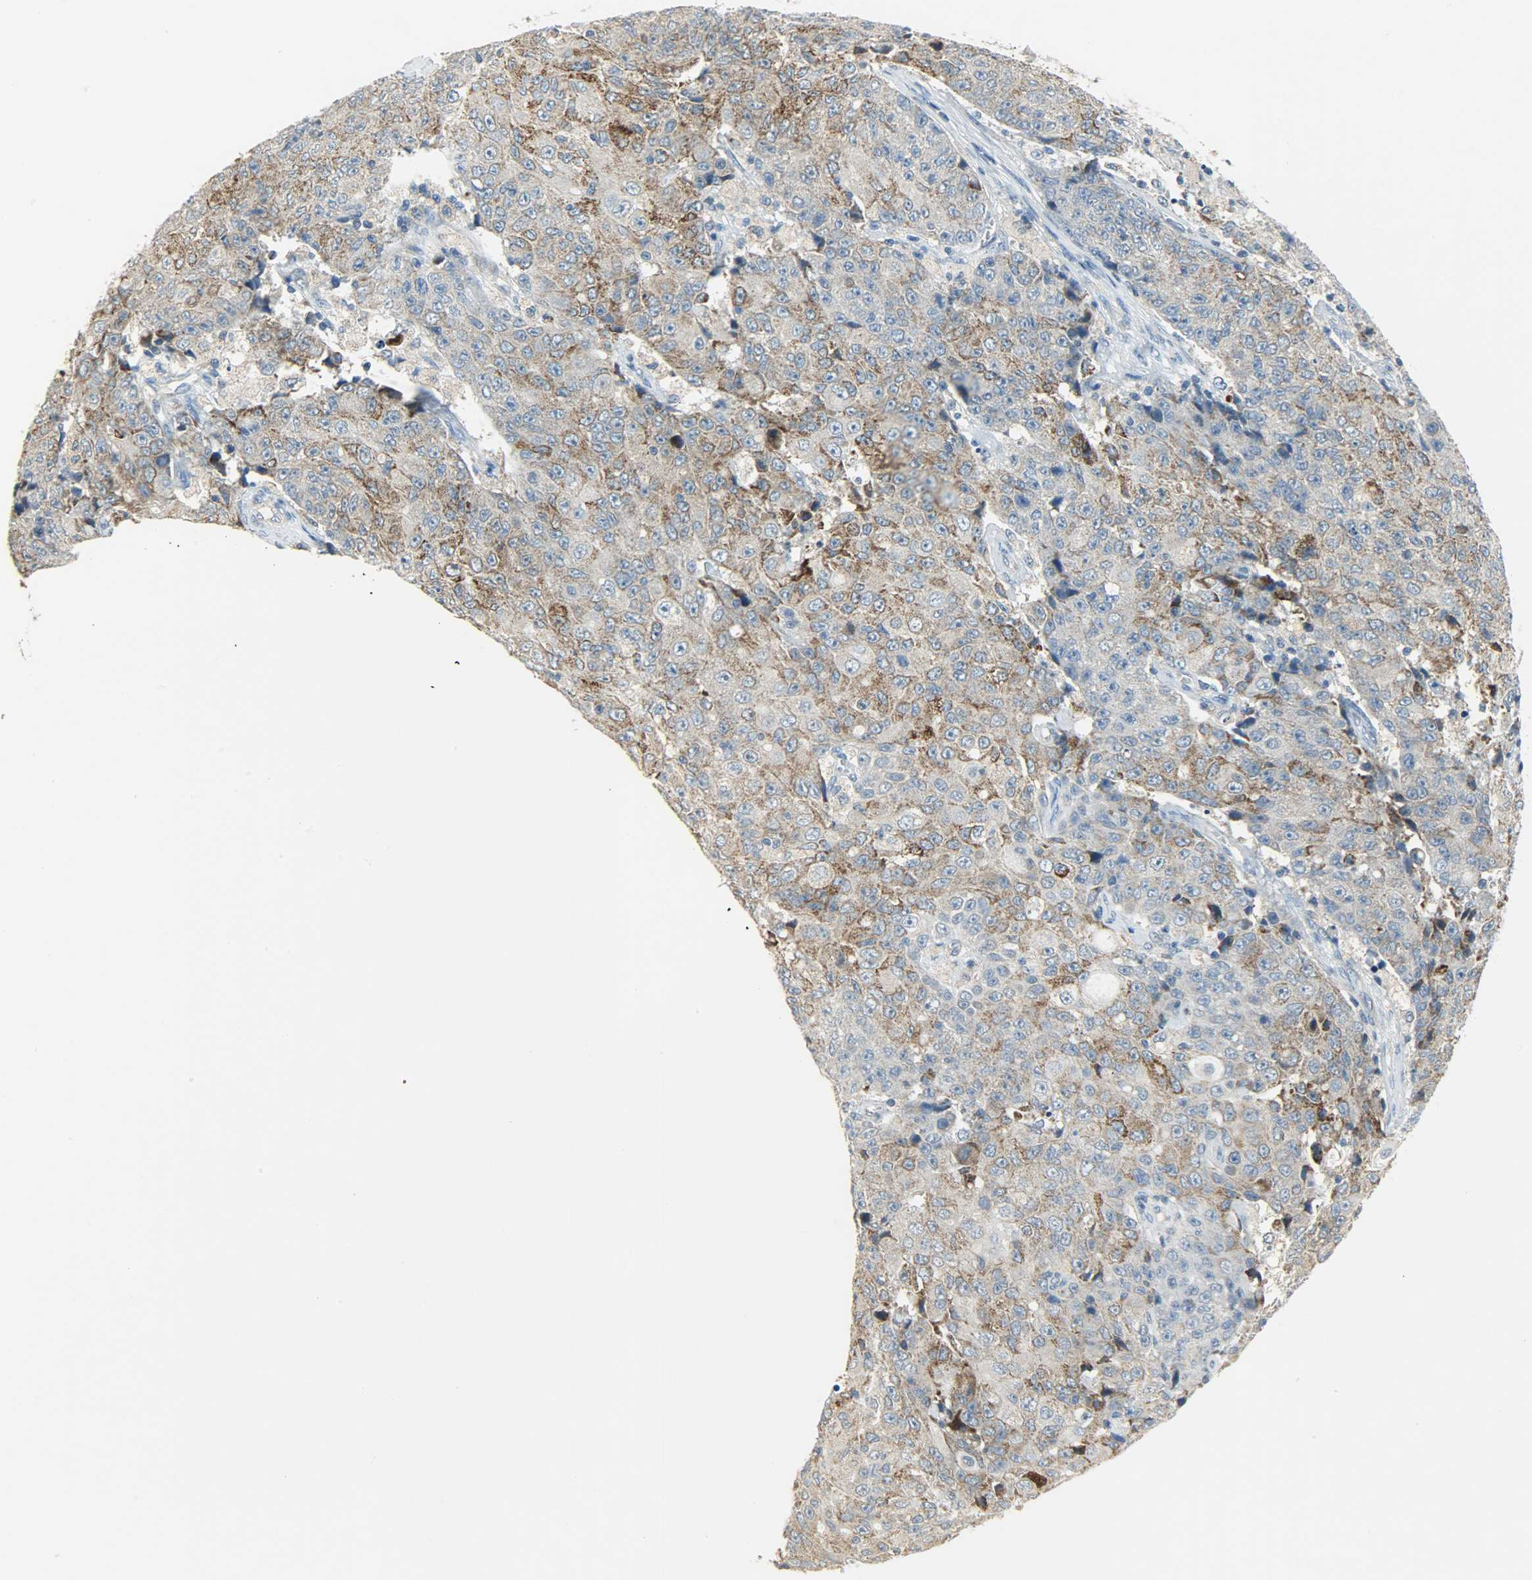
{"staining": {"intensity": "moderate", "quantity": "<25%", "location": "cytoplasmic/membranous"}, "tissue": "ovarian cancer", "cell_type": "Tumor cells", "image_type": "cancer", "snomed": [{"axis": "morphology", "description": "Carcinoma, endometroid"}, {"axis": "topography", "description": "Ovary"}], "caption": "DAB (3,3'-diaminobenzidine) immunohistochemical staining of endometroid carcinoma (ovarian) demonstrates moderate cytoplasmic/membranous protein positivity in approximately <25% of tumor cells.", "gene": "PPP1R1B", "patient": {"sex": "female", "age": 42}}